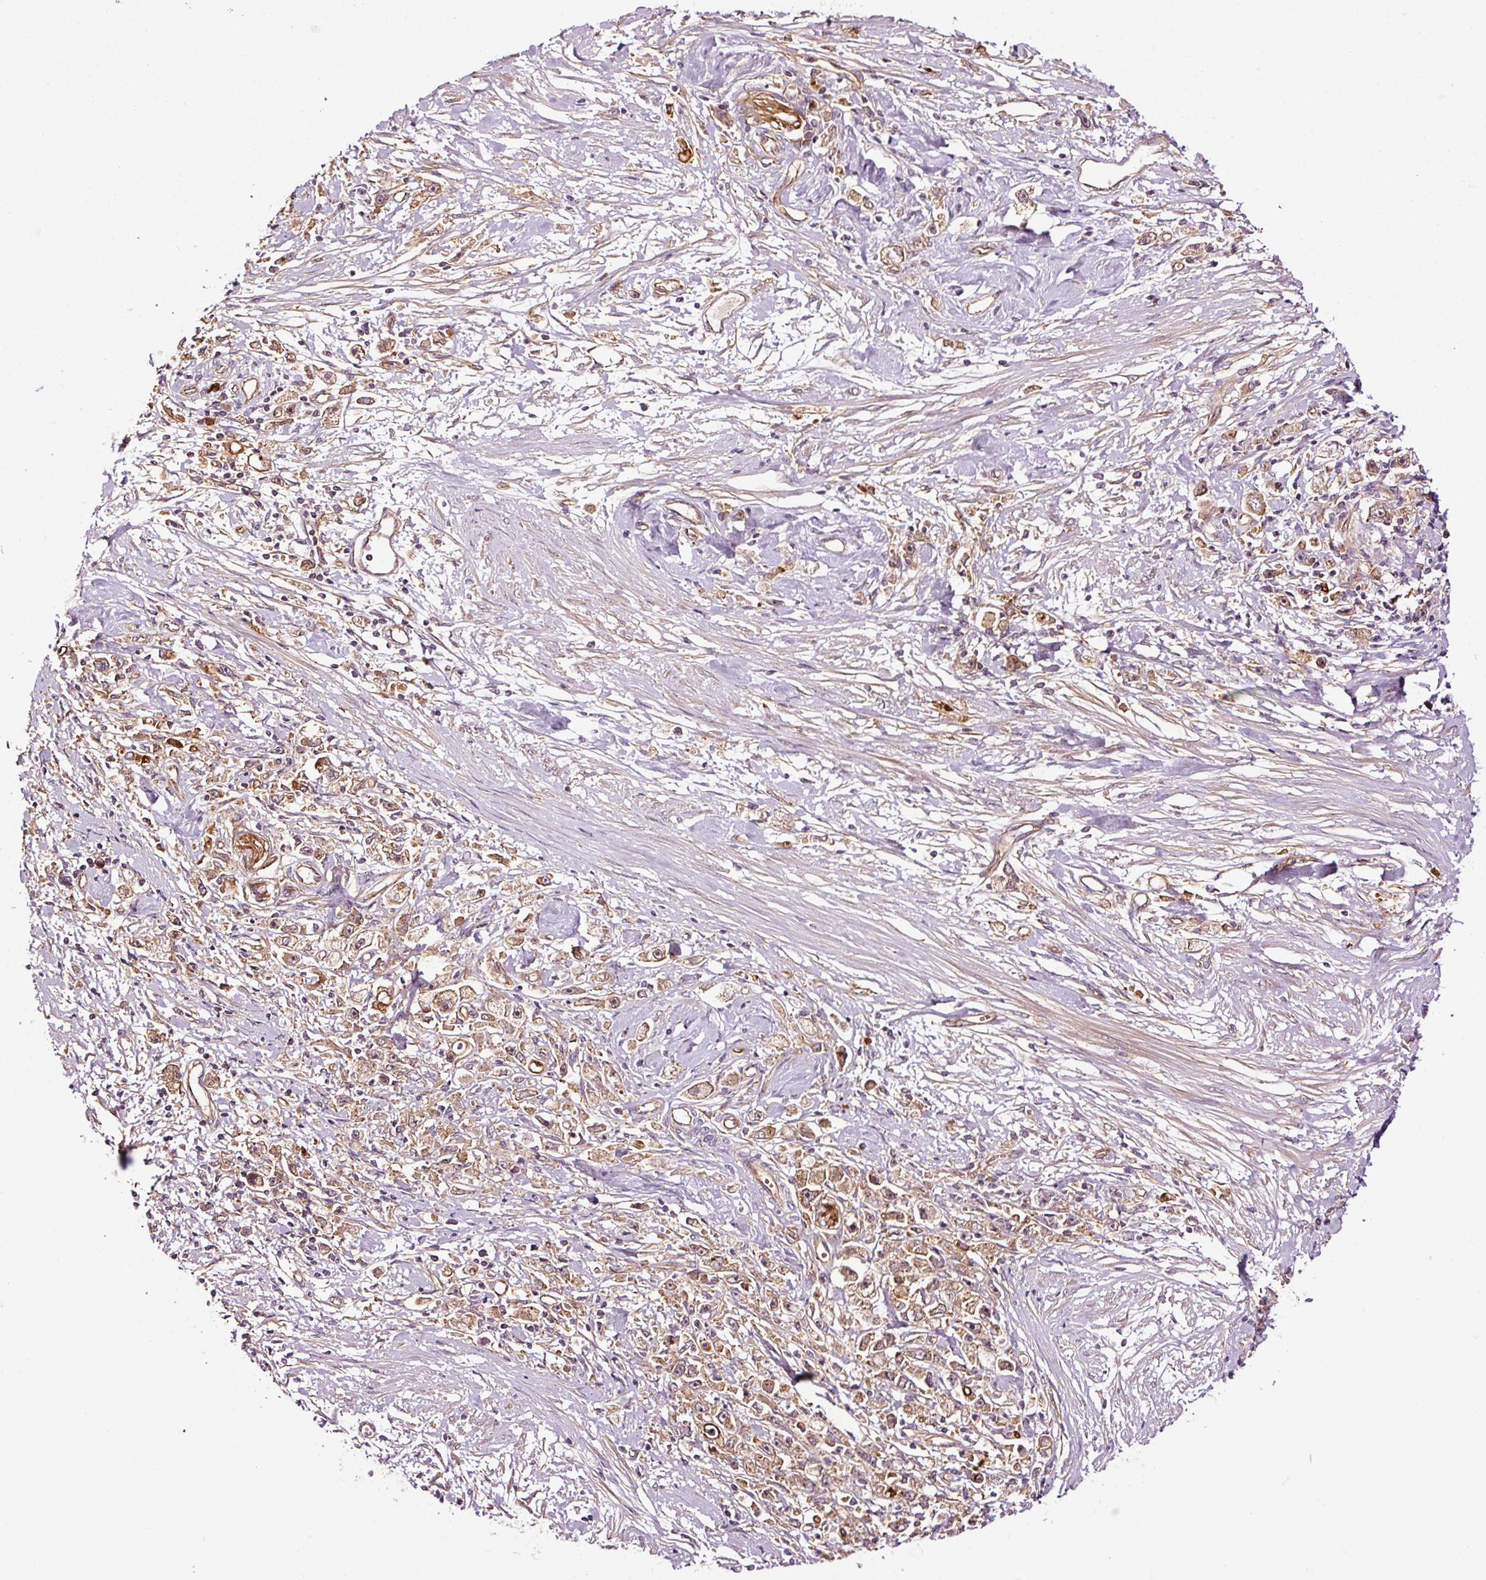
{"staining": {"intensity": "moderate", "quantity": ">75%", "location": "cytoplasmic/membranous"}, "tissue": "stomach cancer", "cell_type": "Tumor cells", "image_type": "cancer", "snomed": [{"axis": "morphology", "description": "Adenocarcinoma, NOS"}, {"axis": "topography", "description": "Stomach"}], "caption": "Tumor cells reveal medium levels of moderate cytoplasmic/membranous positivity in about >75% of cells in human adenocarcinoma (stomach). Using DAB (brown) and hematoxylin (blue) stains, captured at high magnification using brightfield microscopy.", "gene": "METAP1", "patient": {"sex": "female", "age": 59}}